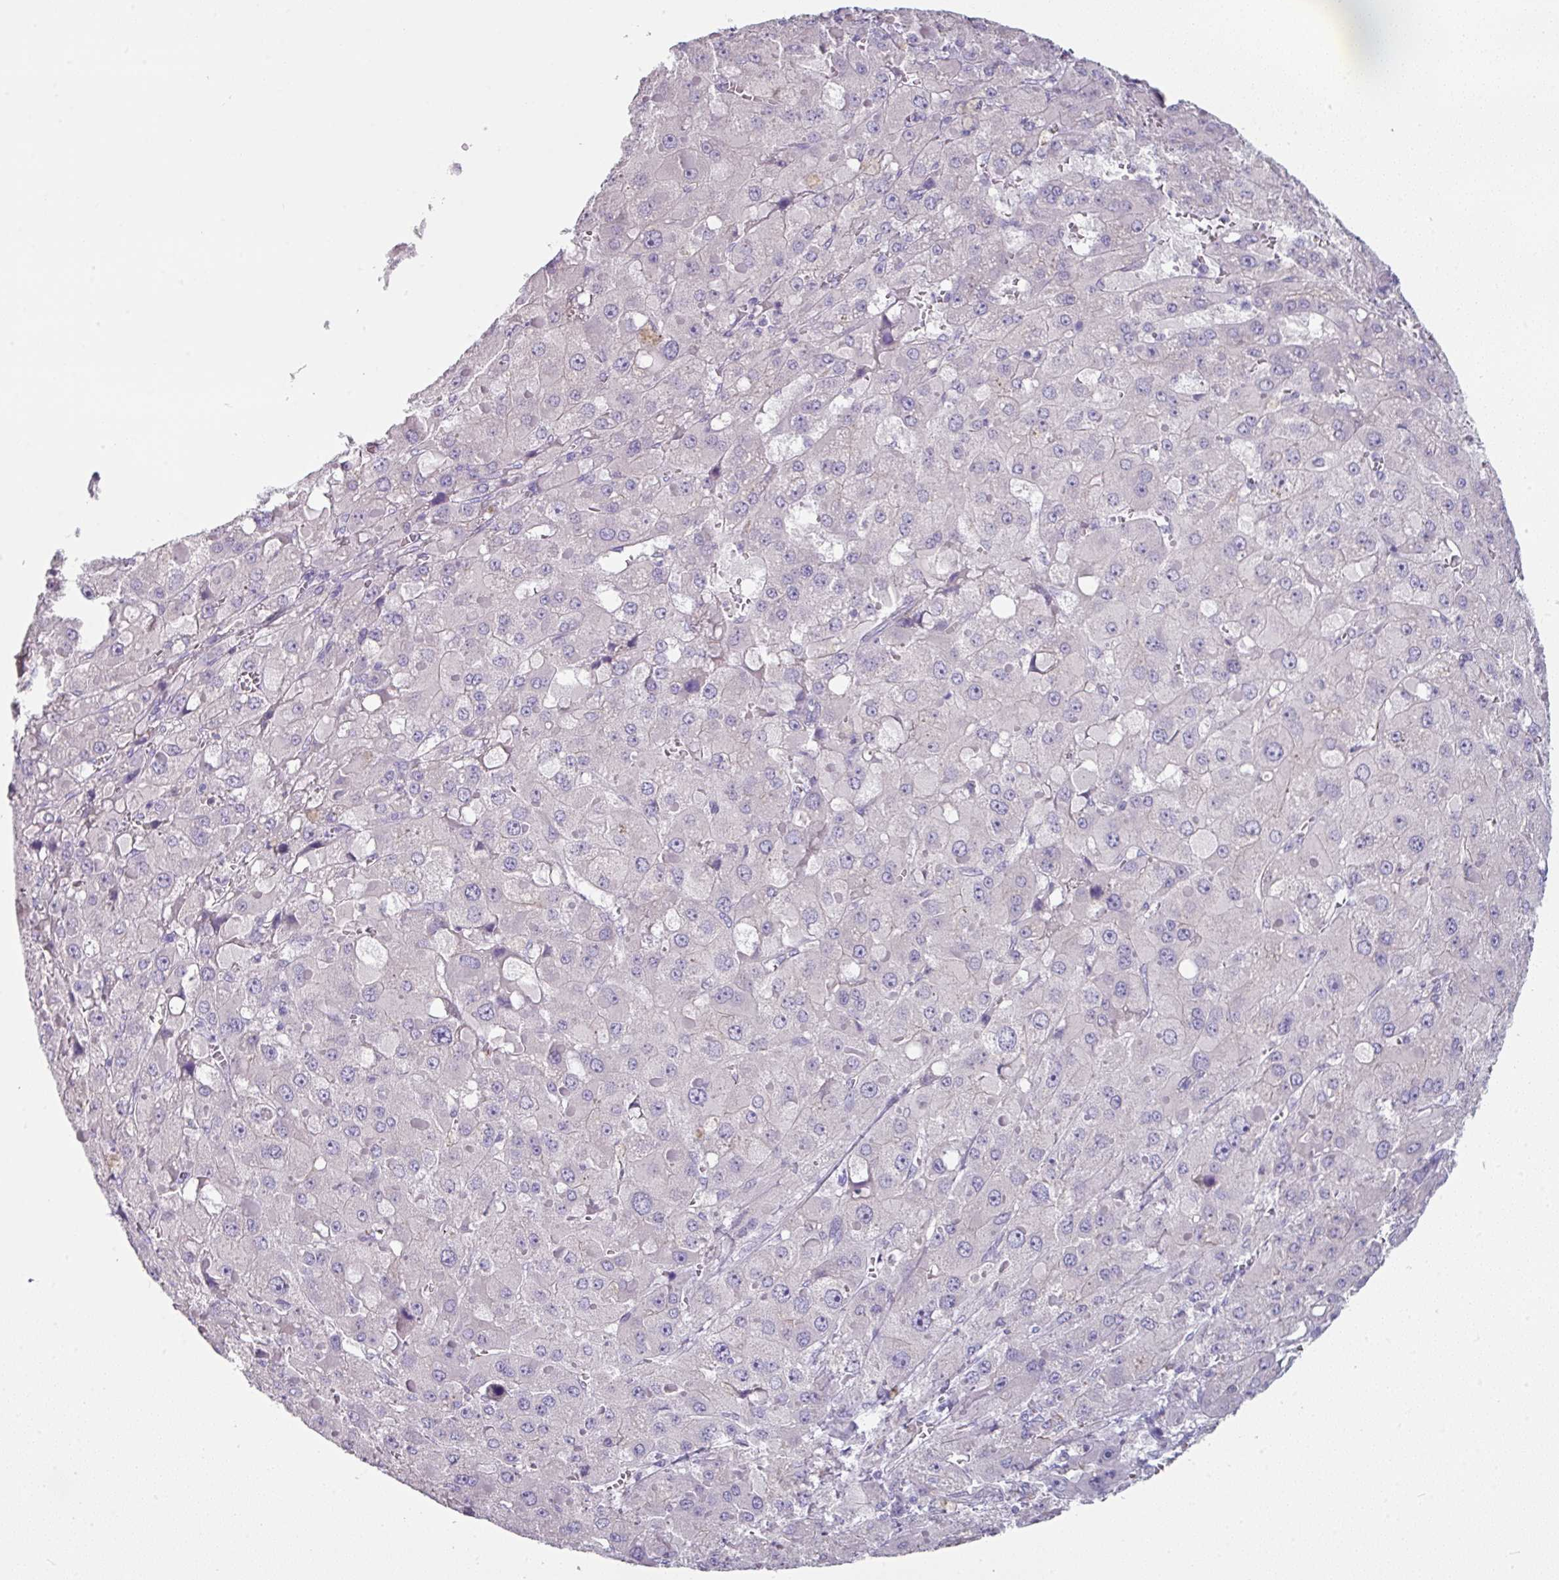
{"staining": {"intensity": "negative", "quantity": "none", "location": "none"}, "tissue": "liver cancer", "cell_type": "Tumor cells", "image_type": "cancer", "snomed": [{"axis": "morphology", "description": "Carcinoma, Hepatocellular, NOS"}, {"axis": "topography", "description": "Liver"}], "caption": "Tumor cells show no significant protein positivity in liver hepatocellular carcinoma. Brightfield microscopy of immunohistochemistry stained with DAB (3,3'-diaminobenzidine) (brown) and hematoxylin (blue), captured at high magnification.", "gene": "SLC17A7", "patient": {"sex": "female", "age": 73}}